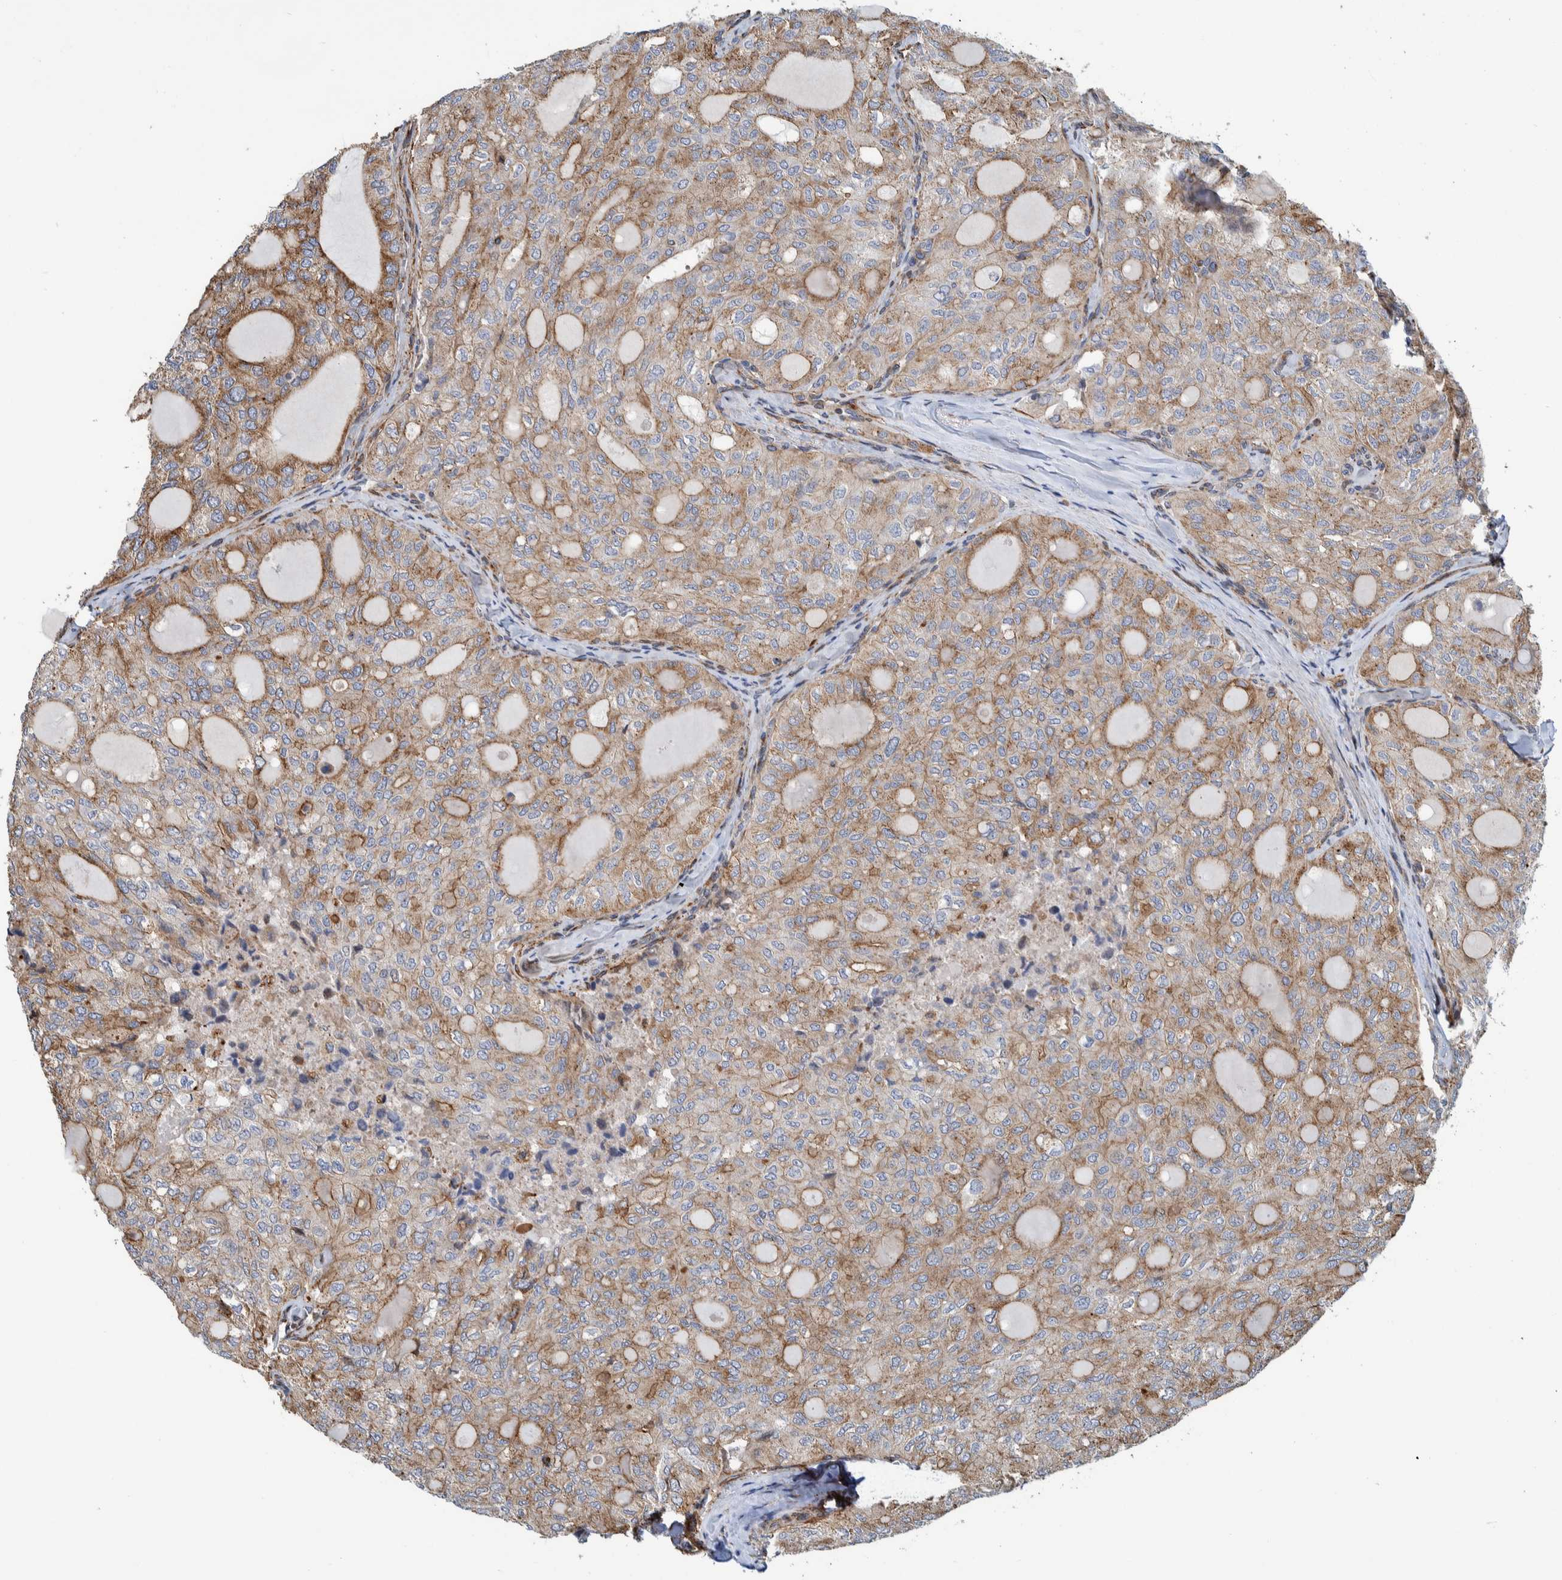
{"staining": {"intensity": "moderate", "quantity": ">75%", "location": "cytoplasmic/membranous"}, "tissue": "thyroid cancer", "cell_type": "Tumor cells", "image_type": "cancer", "snomed": [{"axis": "morphology", "description": "Follicular adenoma carcinoma, NOS"}, {"axis": "topography", "description": "Thyroid gland"}], "caption": "Protein positivity by immunohistochemistry exhibits moderate cytoplasmic/membranous positivity in about >75% of tumor cells in thyroid cancer.", "gene": "CCDC57", "patient": {"sex": "male", "age": 75}}